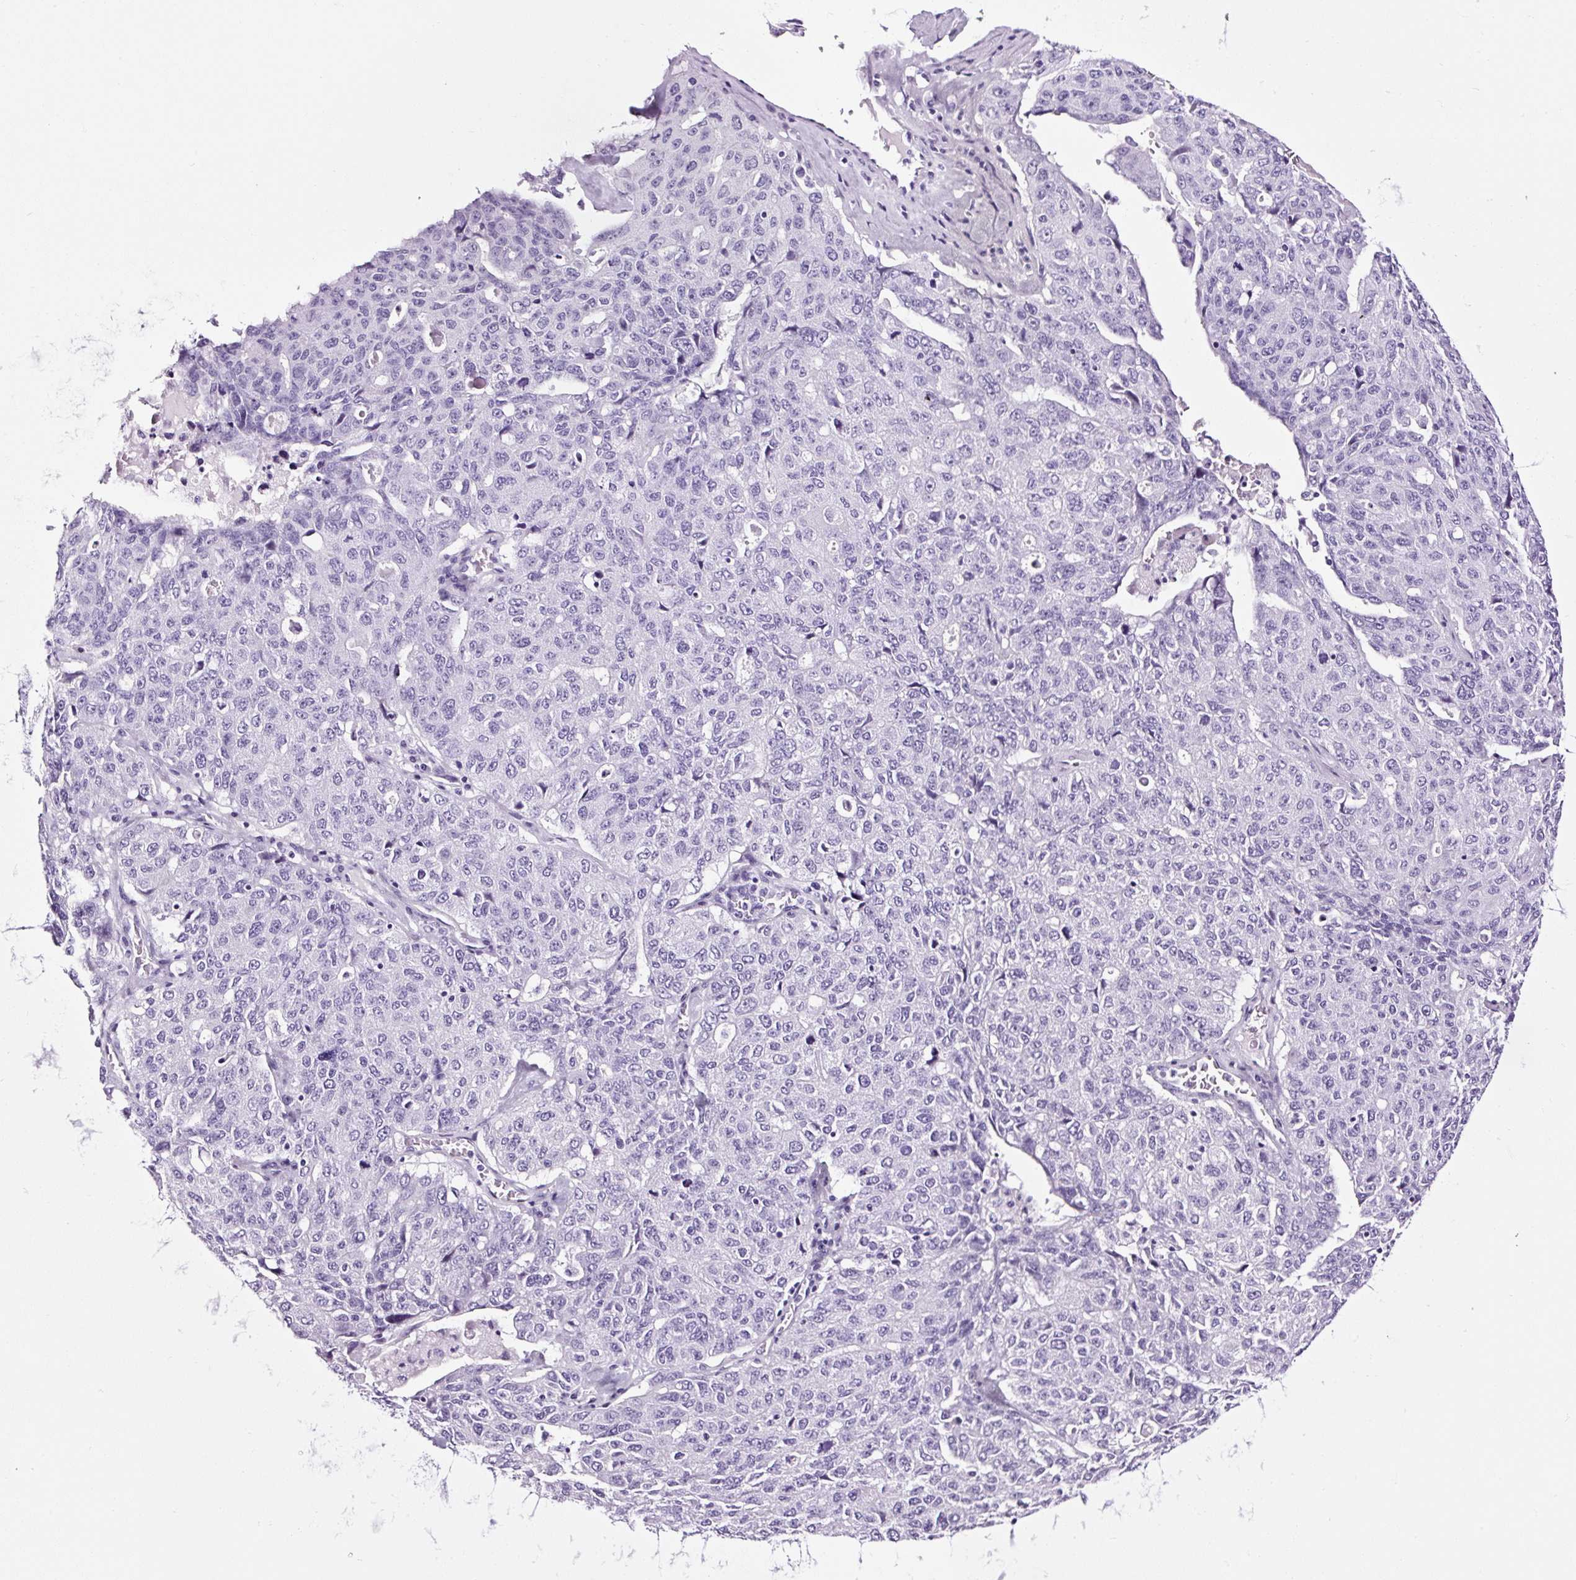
{"staining": {"intensity": "negative", "quantity": "none", "location": "none"}, "tissue": "ovarian cancer", "cell_type": "Tumor cells", "image_type": "cancer", "snomed": [{"axis": "morphology", "description": "Carcinoma, endometroid"}, {"axis": "topography", "description": "Ovary"}], "caption": "Immunohistochemical staining of endometroid carcinoma (ovarian) shows no significant expression in tumor cells. (Stains: DAB IHC with hematoxylin counter stain, Microscopy: brightfield microscopy at high magnification).", "gene": "NPHS2", "patient": {"sex": "female", "age": 62}}